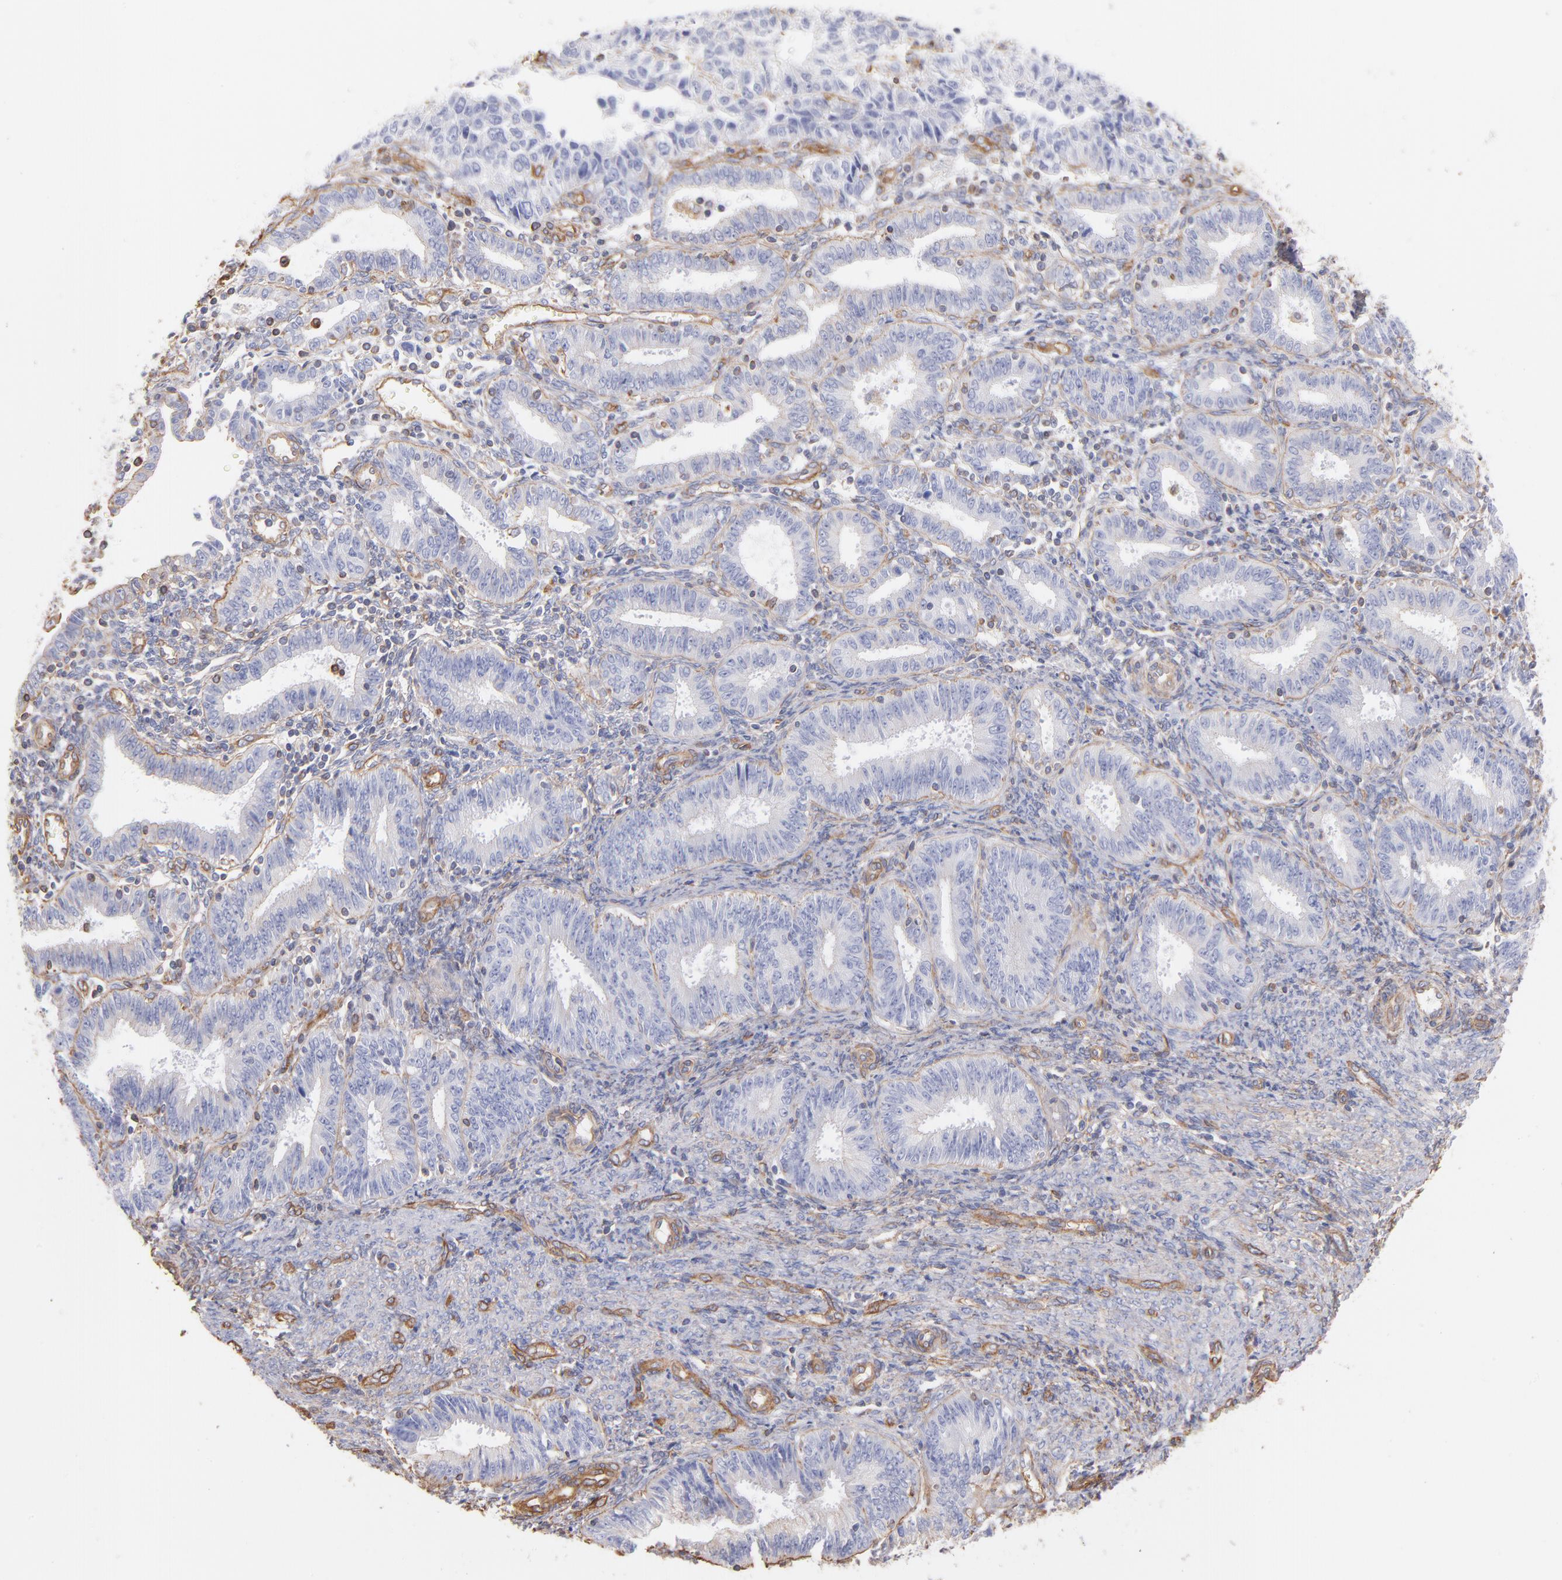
{"staining": {"intensity": "weak", "quantity": ">75%", "location": "cytoplasmic/membranous"}, "tissue": "endometrial cancer", "cell_type": "Tumor cells", "image_type": "cancer", "snomed": [{"axis": "morphology", "description": "Adenocarcinoma, NOS"}, {"axis": "topography", "description": "Endometrium"}], "caption": "Protein expression analysis of endometrial adenocarcinoma reveals weak cytoplasmic/membranous staining in approximately >75% of tumor cells. Ihc stains the protein in brown and the nuclei are stained blue.", "gene": "PLEC", "patient": {"sex": "female", "age": 42}}